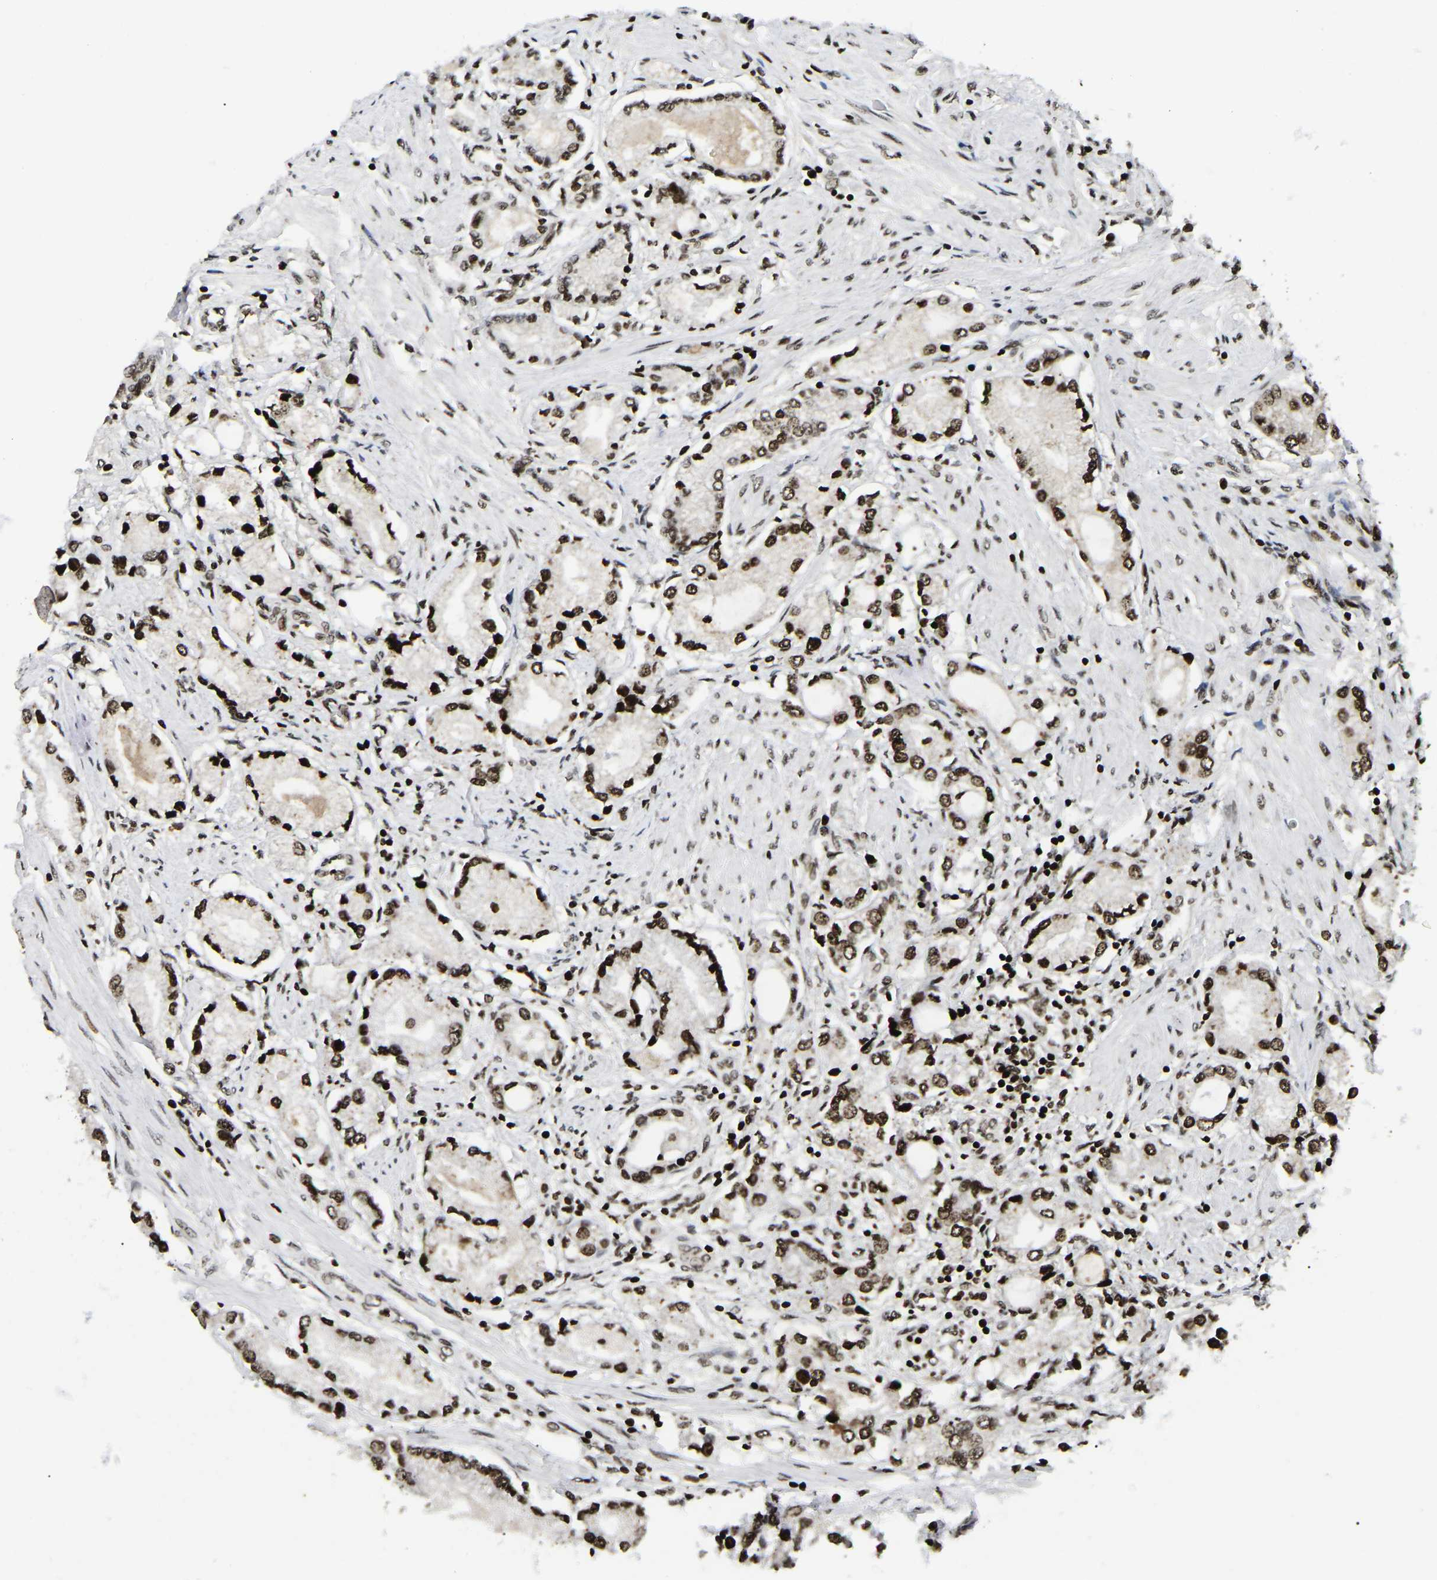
{"staining": {"intensity": "strong", "quantity": ">75%", "location": "nuclear"}, "tissue": "prostate cancer", "cell_type": "Tumor cells", "image_type": "cancer", "snomed": [{"axis": "morphology", "description": "Adenocarcinoma, Low grade"}, {"axis": "topography", "description": "Prostate"}], "caption": "Tumor cells reveal high levels of strong nuclear positivity in approximately >75% of cells in prostate cancer (low-grade adenocarcinoma). (brown staining indicates protein expression, while blue staining denotes nuclei).", "gene": "LRRC61", "patient": {"sex": "male", "age": 63}}